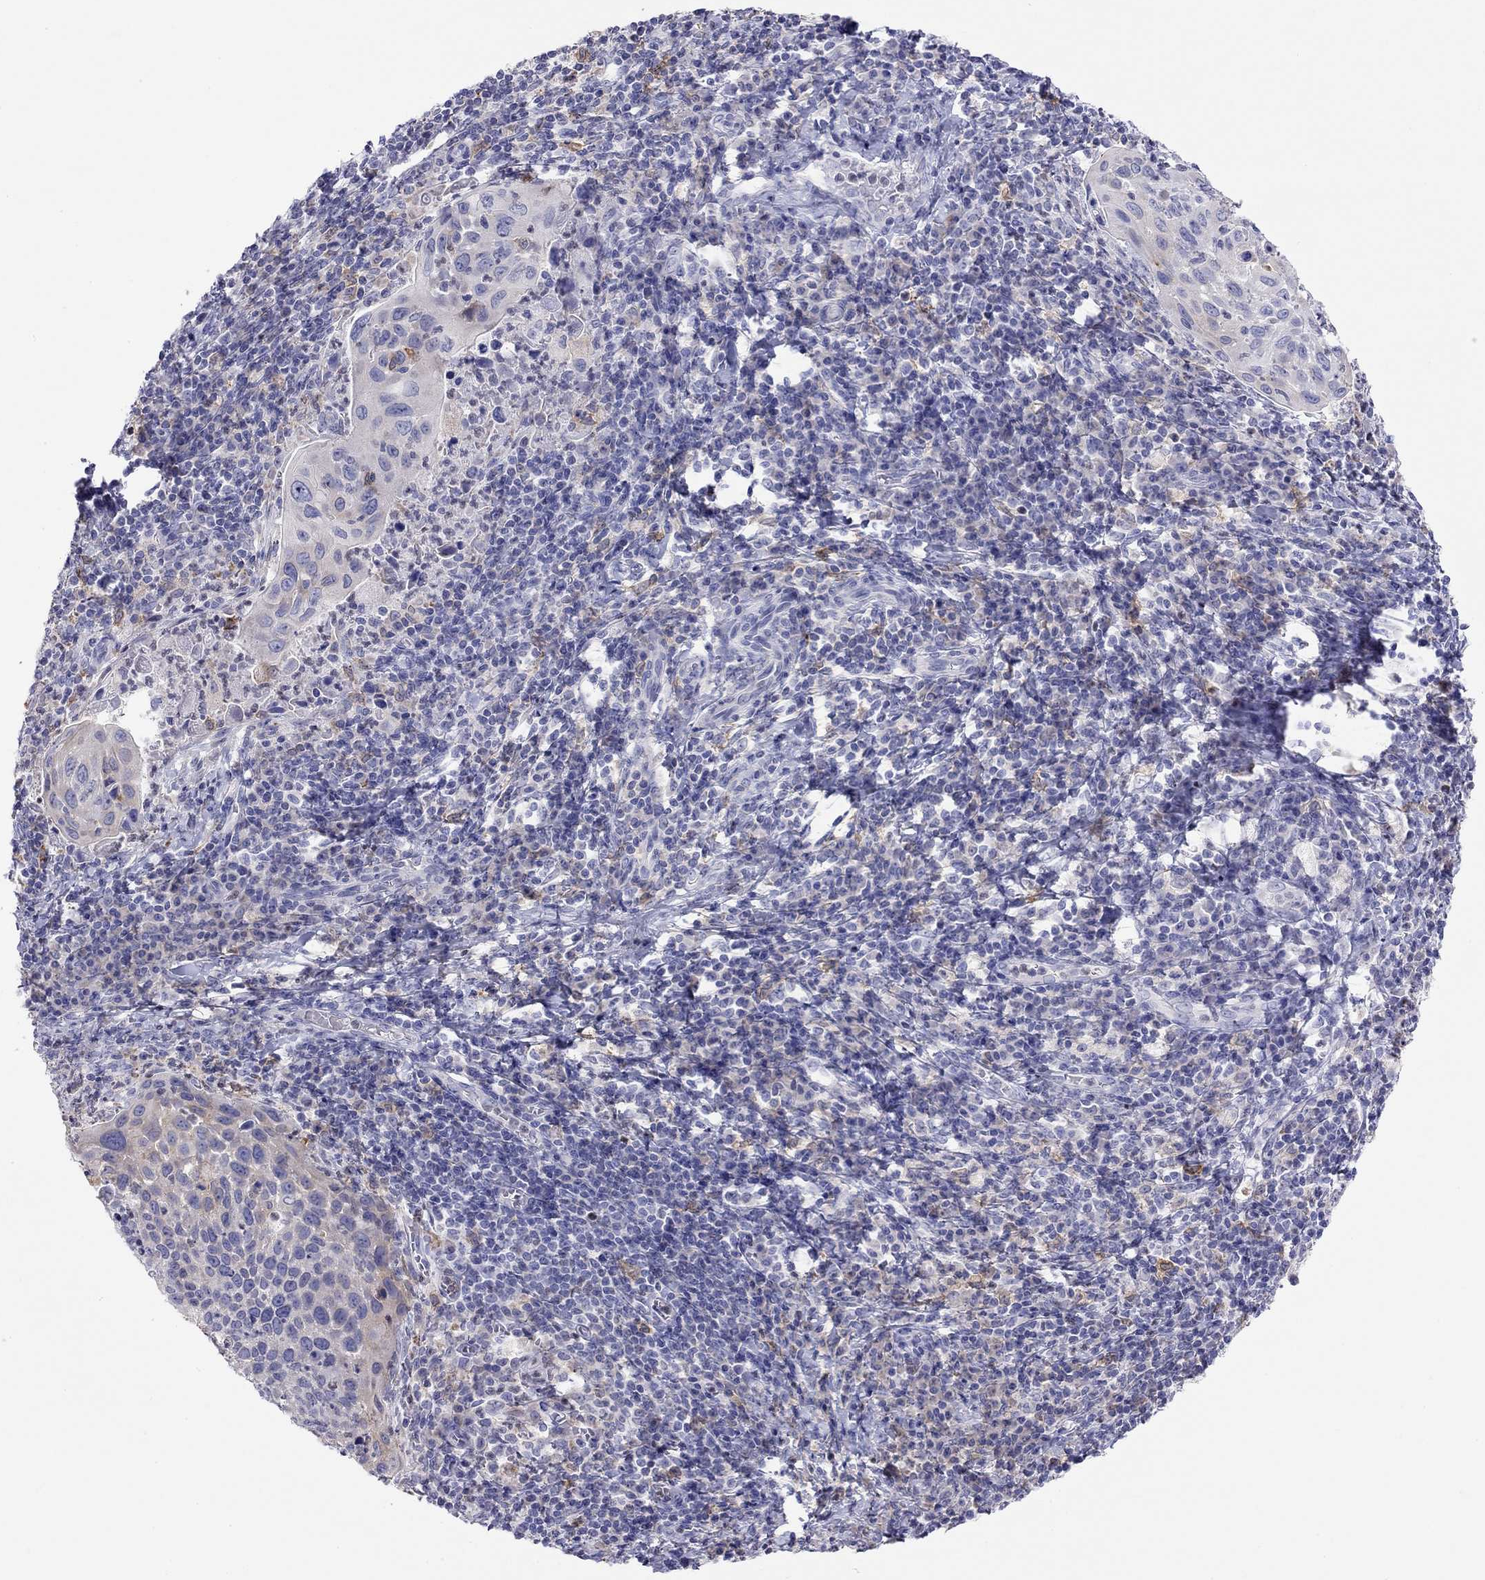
{"staining": {"intensity": "weak", "quantity": "<25%", "location": "cytoplasmic/membranous"}, "tissue": "cervical cancer", "cell_type": "Tumor cells", "image_type": "cancer", "snomed": [{"axis": "morphology", "description": "Squamous cell carcinoma, NOS"}, {"axis": "topography", "description": "Cervix"}], "caption": "Immunohistochemistry micrograph of neoplastic tissue: cervical cancer (squamous cell carcinoma) stained with DAB shows no significant protein positivity in tumor cells.", "gene": "SLC46A2", "patient": {"sex": "female", "age": 54}}